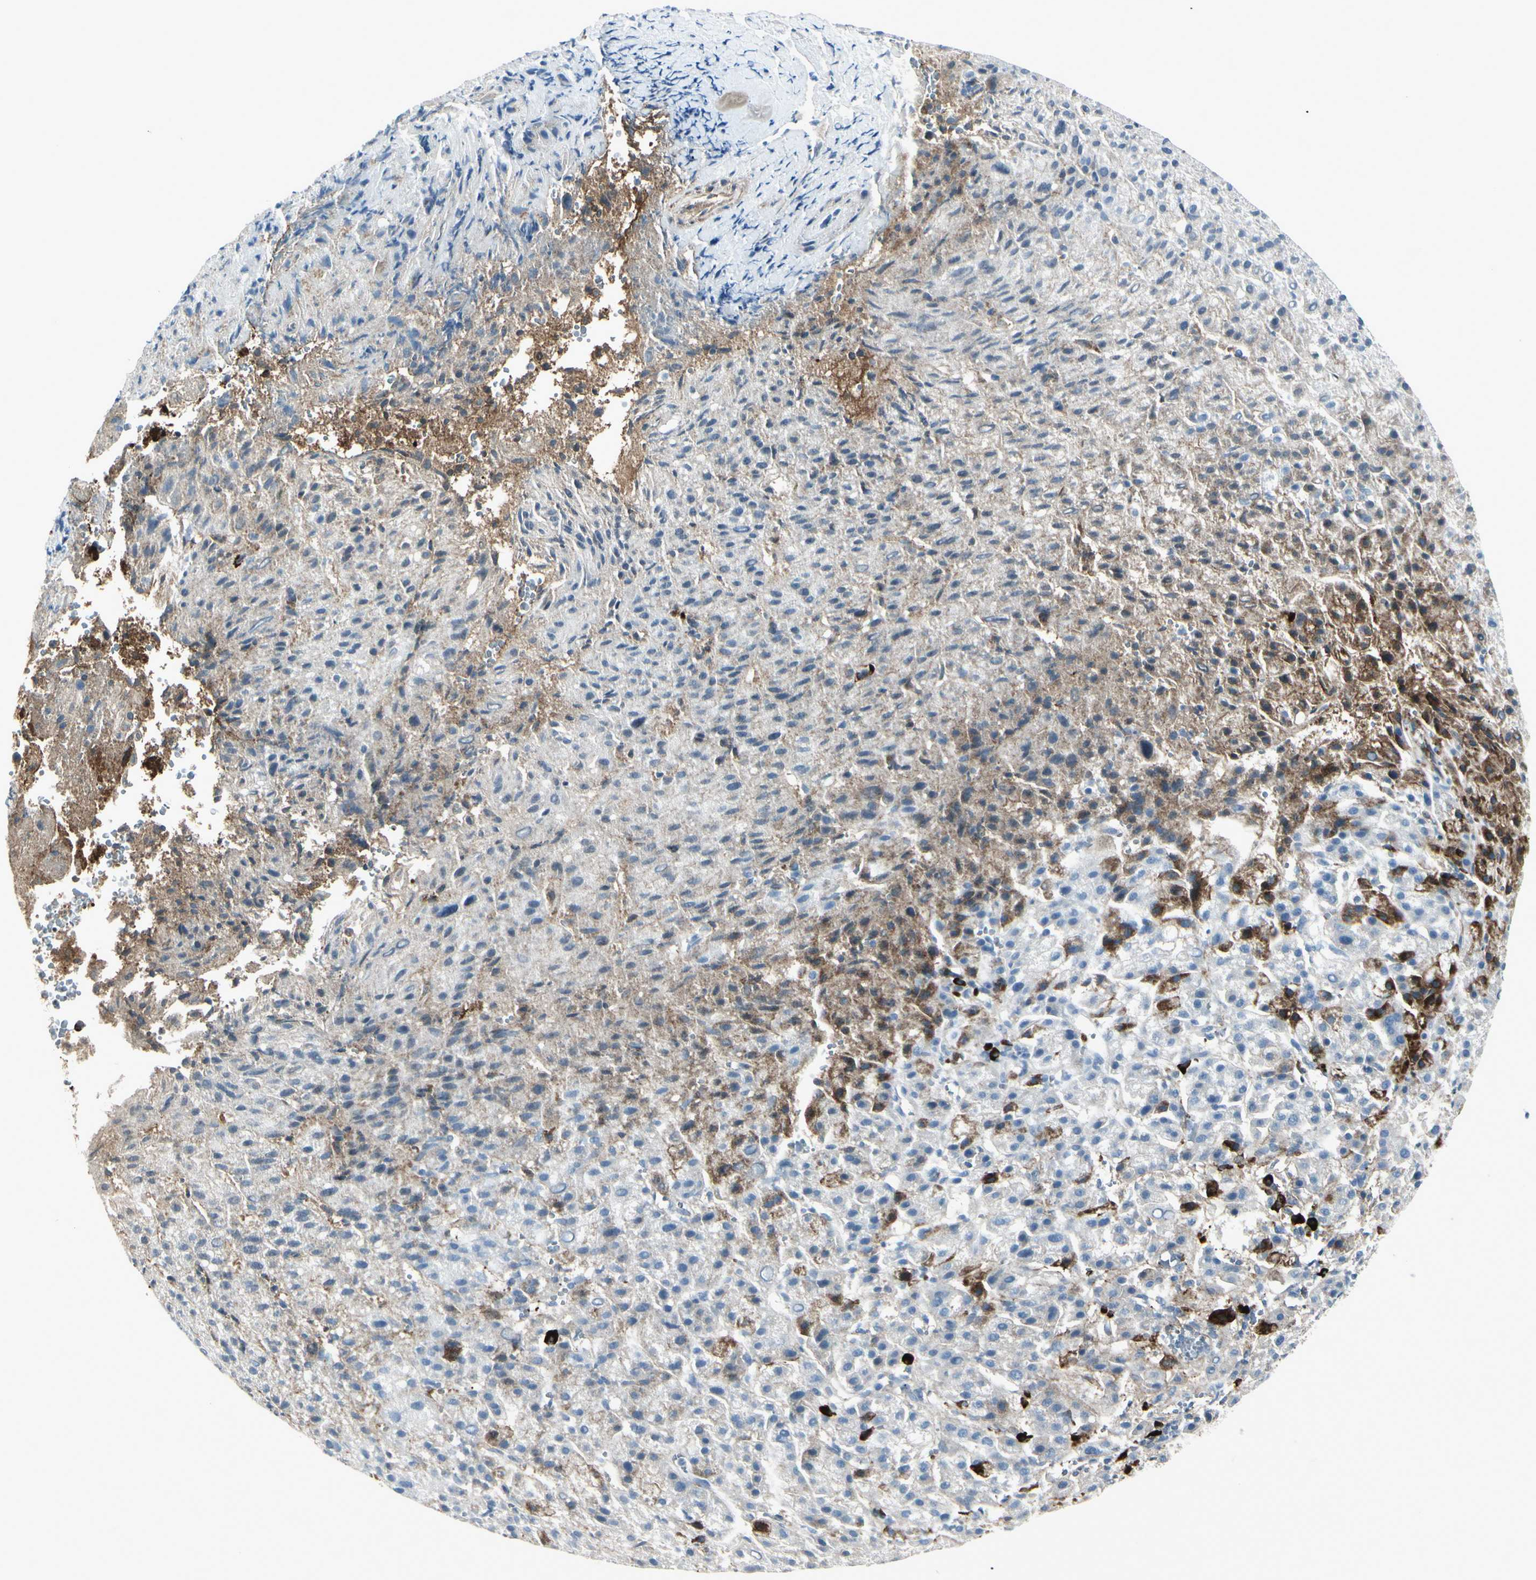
{"staining": {"intensity": "weak", "quantity": "25%-75%", "location": "cytoplasmic/membranous"}, "tissue": "liver cancer", "cell_type": "Tumor cells", "image_type": "cancer", "snomed": [{"axis": "morphology", "description": "Carcinoma, Hepatocellular, NOS"}, {"axis": "topography", "description": "Liver"}], "caption": "Protein analysis of hepatocellular carcinoma (liver) tissue reveals weak cytoplasmic/membranous positivity in about 25%-75% of tumor cells.", "gene": "IGHG1", "patient": {"sex": "female", "age": 58}}